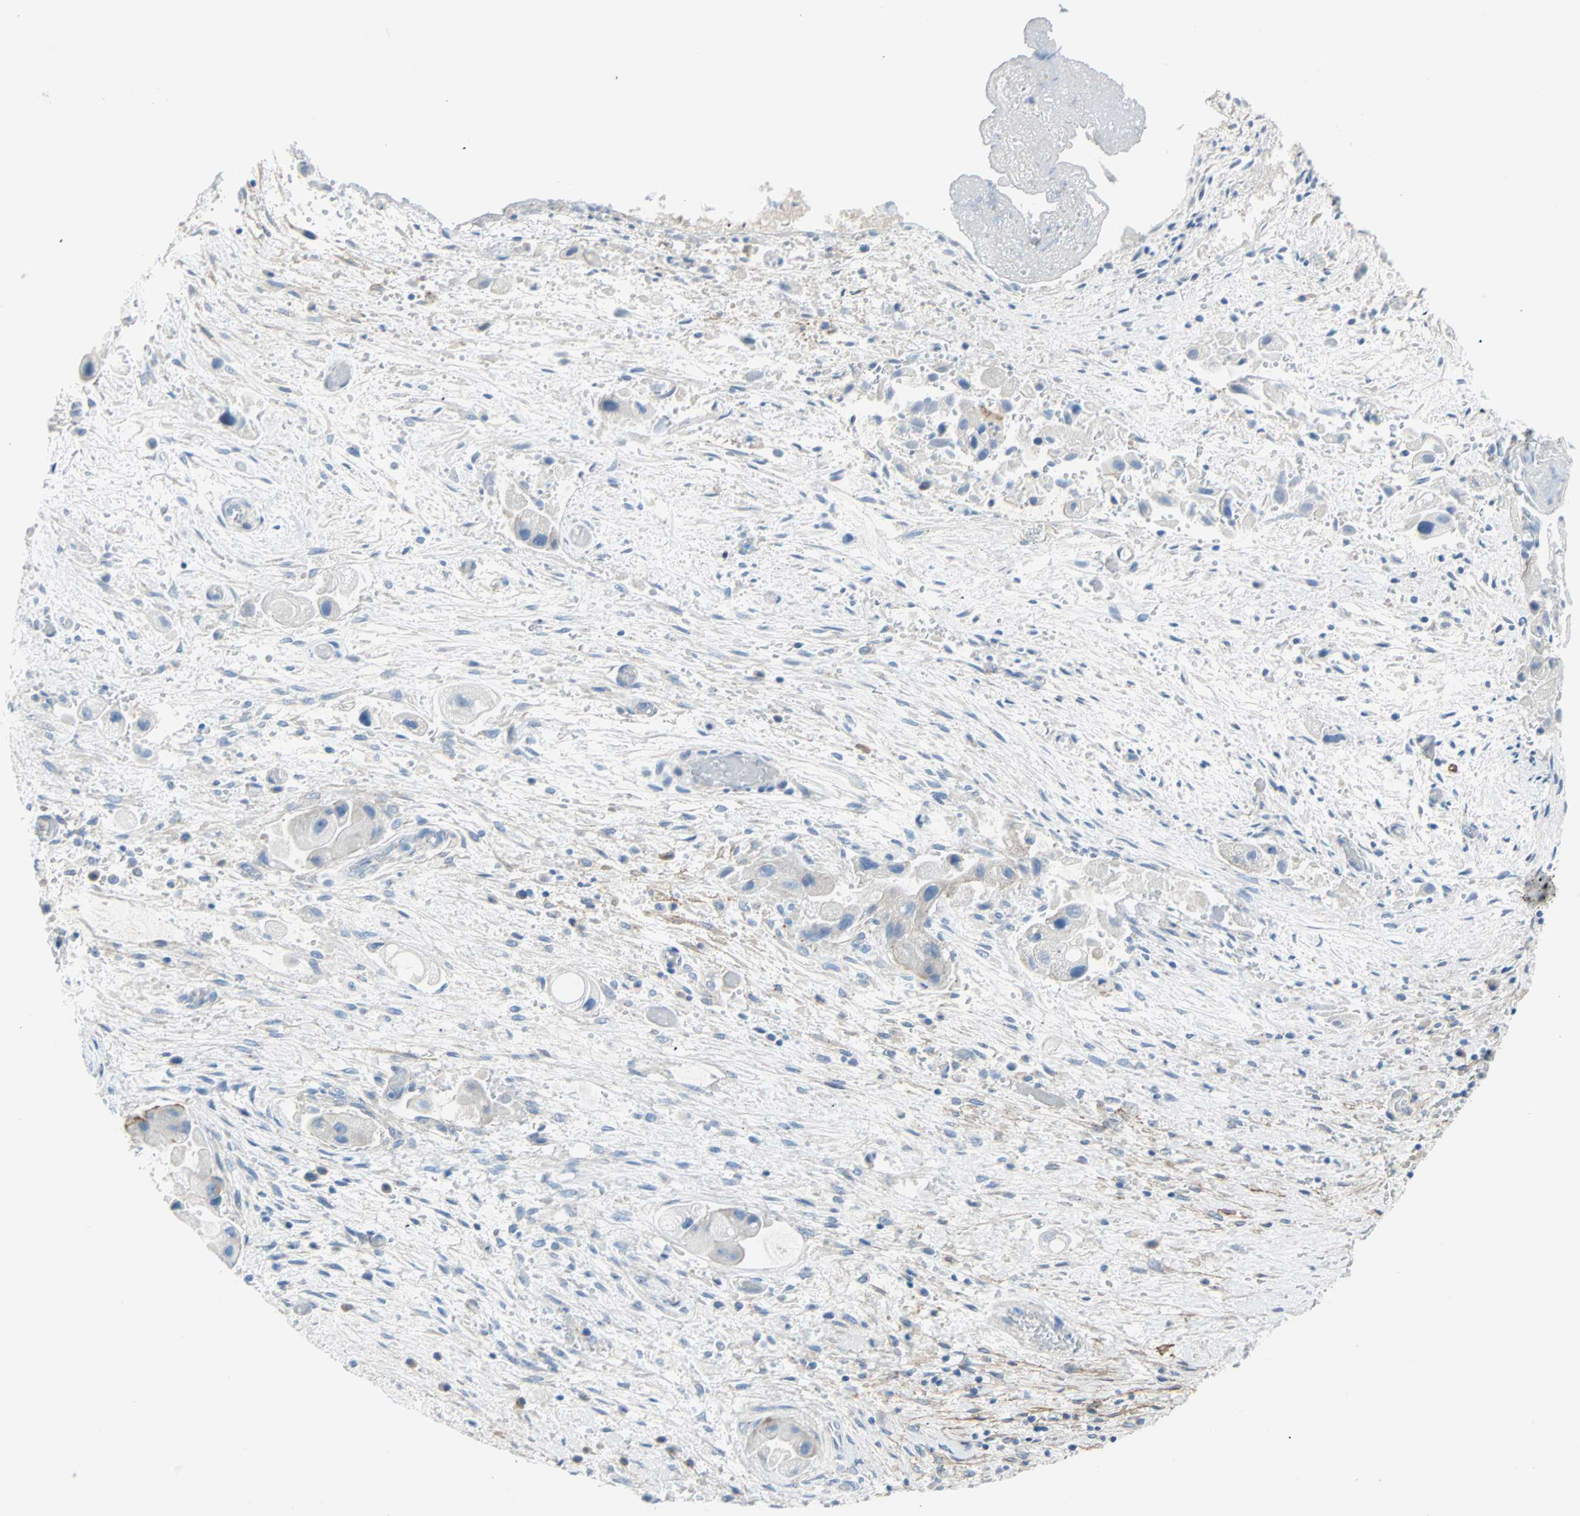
{"staining": {"intensity": "negative", "quantity": "none", "location": "none"}, "tissue": "liver cancer", "cell_type": "Tumor cells", "image_type": "cancer", "snomed": [{"axis": "morphology", "description": "Normal tissue, NOS"}, {"axis": "morphology", "description": "Cholangiocarcinoma"}, {"axis": "topography", "description": "Liver"}, {"axis": "topography", "description": "Peripheral nerve tissue"}], "caption": "Tumor cells are negative for brown protein staining in liver cancer (cholangiocarcinoma).", "gene": "PDPN", "patient": {"sex": "male", "age": 50}}